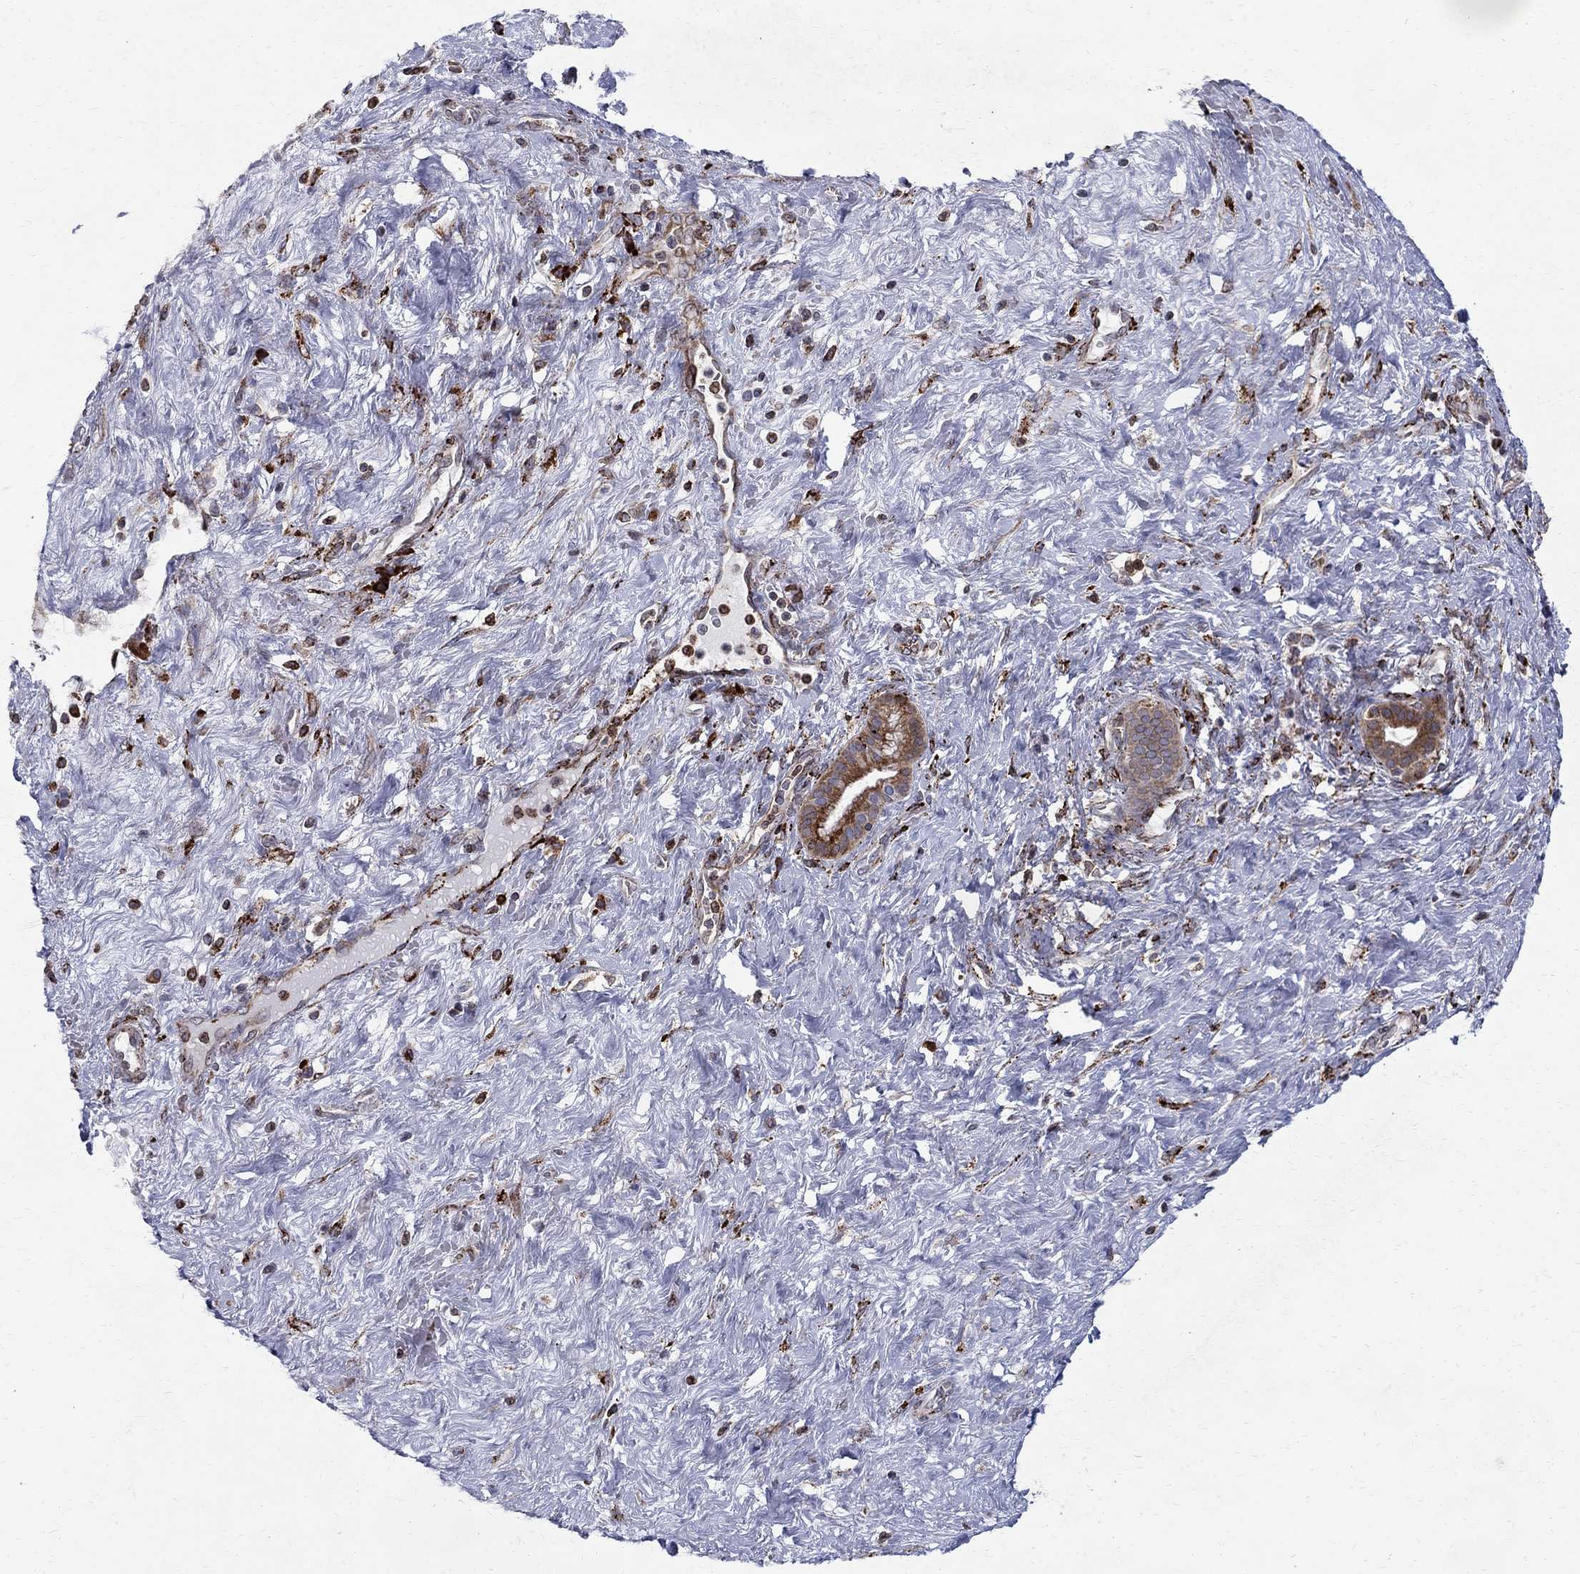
{"staining": {"intensity": "moderate", "quantity": "25%-75%", "location": "cytoplasmic/membranous"}, "tissue": "pancreatic cancer", "cell_type": "Tumor cells", "image_type": "cancer", "snomed": [{"axis": "morphology", "description": "Adenocarcinoma, NOS"}, {"axis": "topography", "description": "Pancreas"}], "caption": "Approximately 25%-75% of tumor cells in pancreatic cancer exhibit moderate cytoplasmic/membranous protein staining as visualized by brown immunohistochemical staining.", "gene": "CAB39L", "patient": {"sex": "male", "age": 44}}